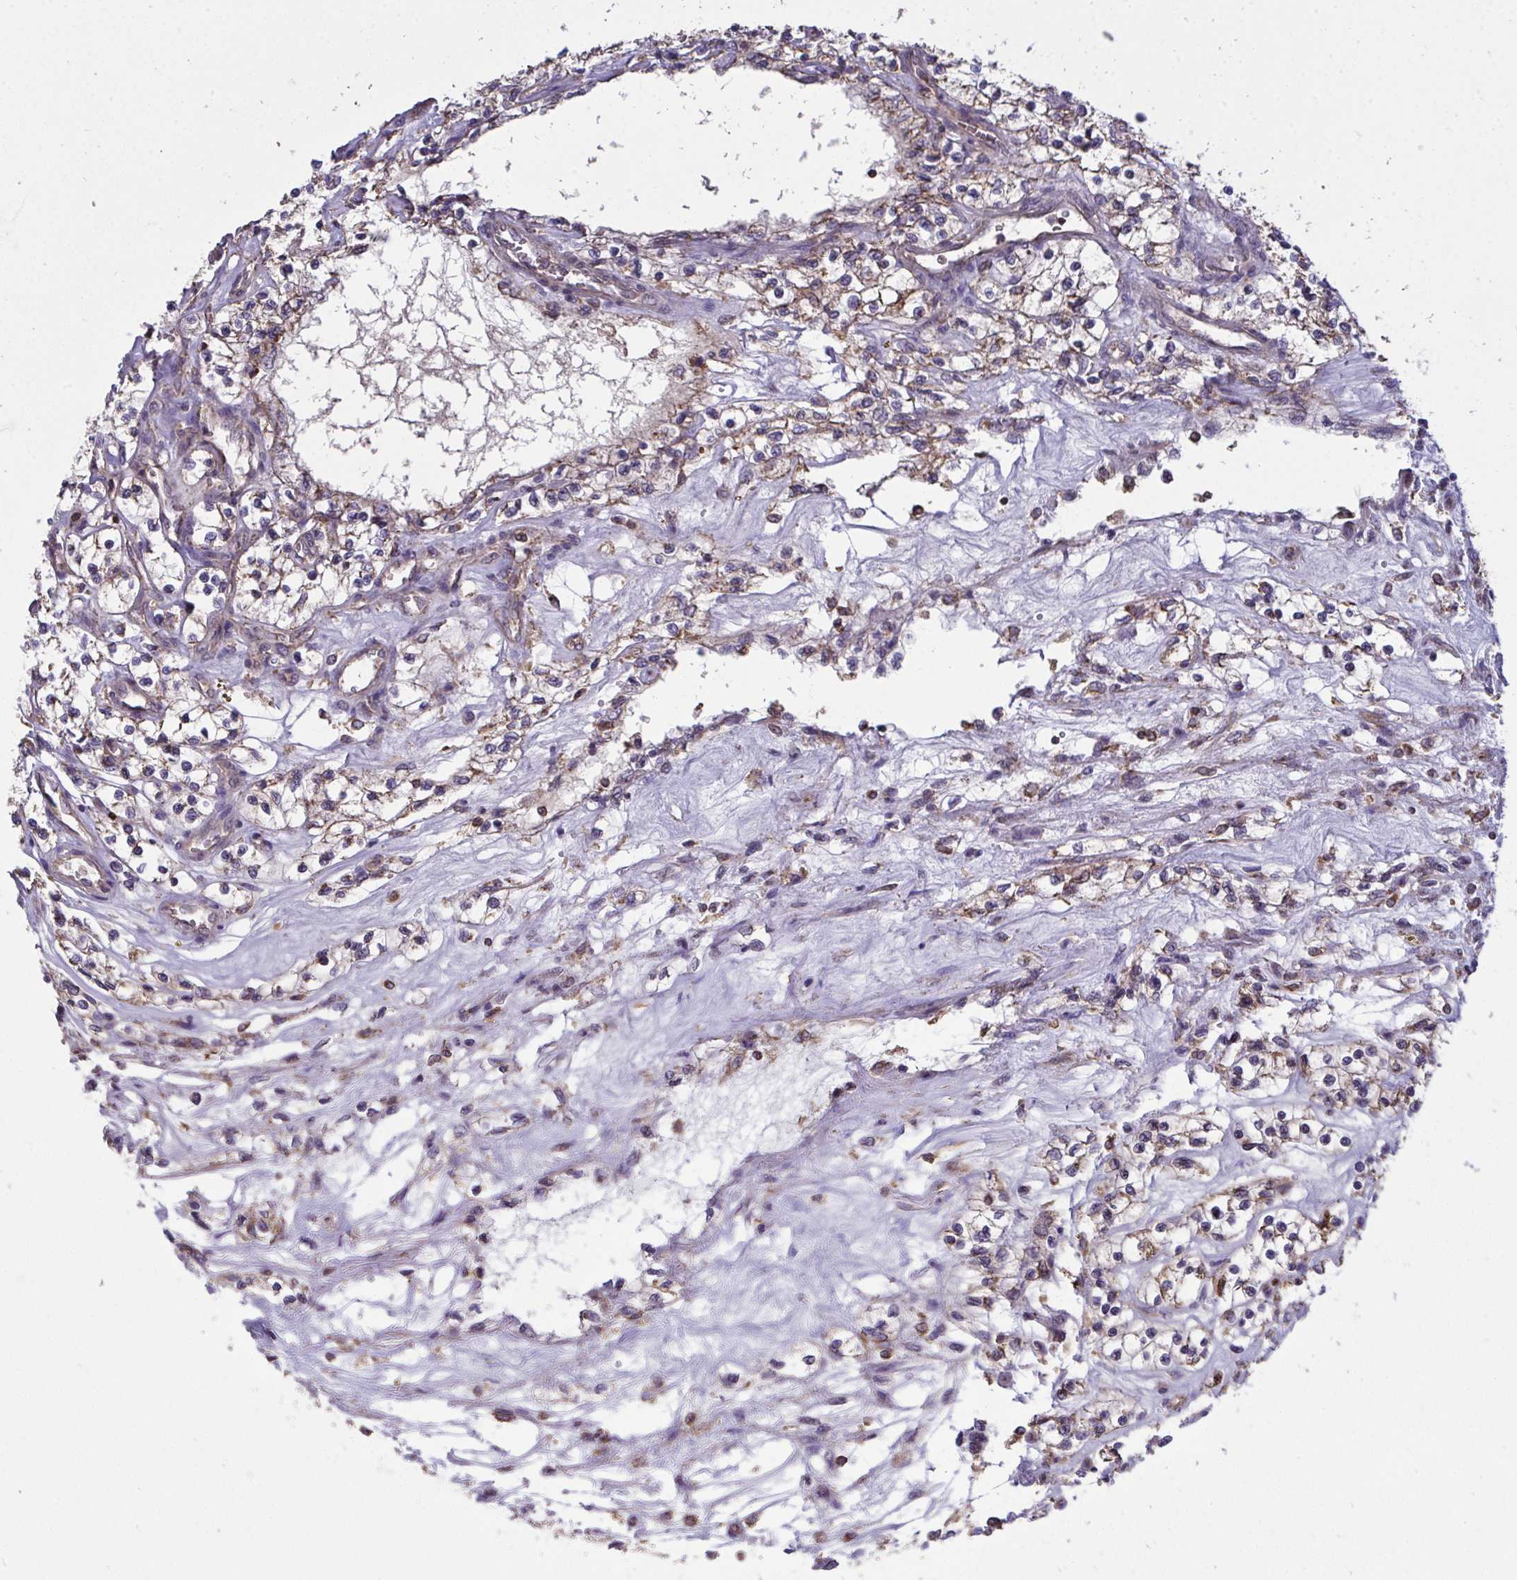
{"staining": {"intensity": "weak", "quantity": "<25%", "location": "cytoplasmic/membranous"}, "tissue": "renal cancer", "cell_type": "Tumor cells", "image_type": "cancer", "snomed": [{"axis": "morphology", "description": "Adenocarcinoma, NOS"}, {"axis": "topography", "description": "Kidney"}], "caption": "Immunohistochemistry (IHC) histopathology image of neoplastic tissue: renal cancer (adenocarcinoma) stained with DAB reveals no significant protein positivity in tumor cells.", "gene": "PPM1H", "patient": {"sex": "female", "age": 69}}